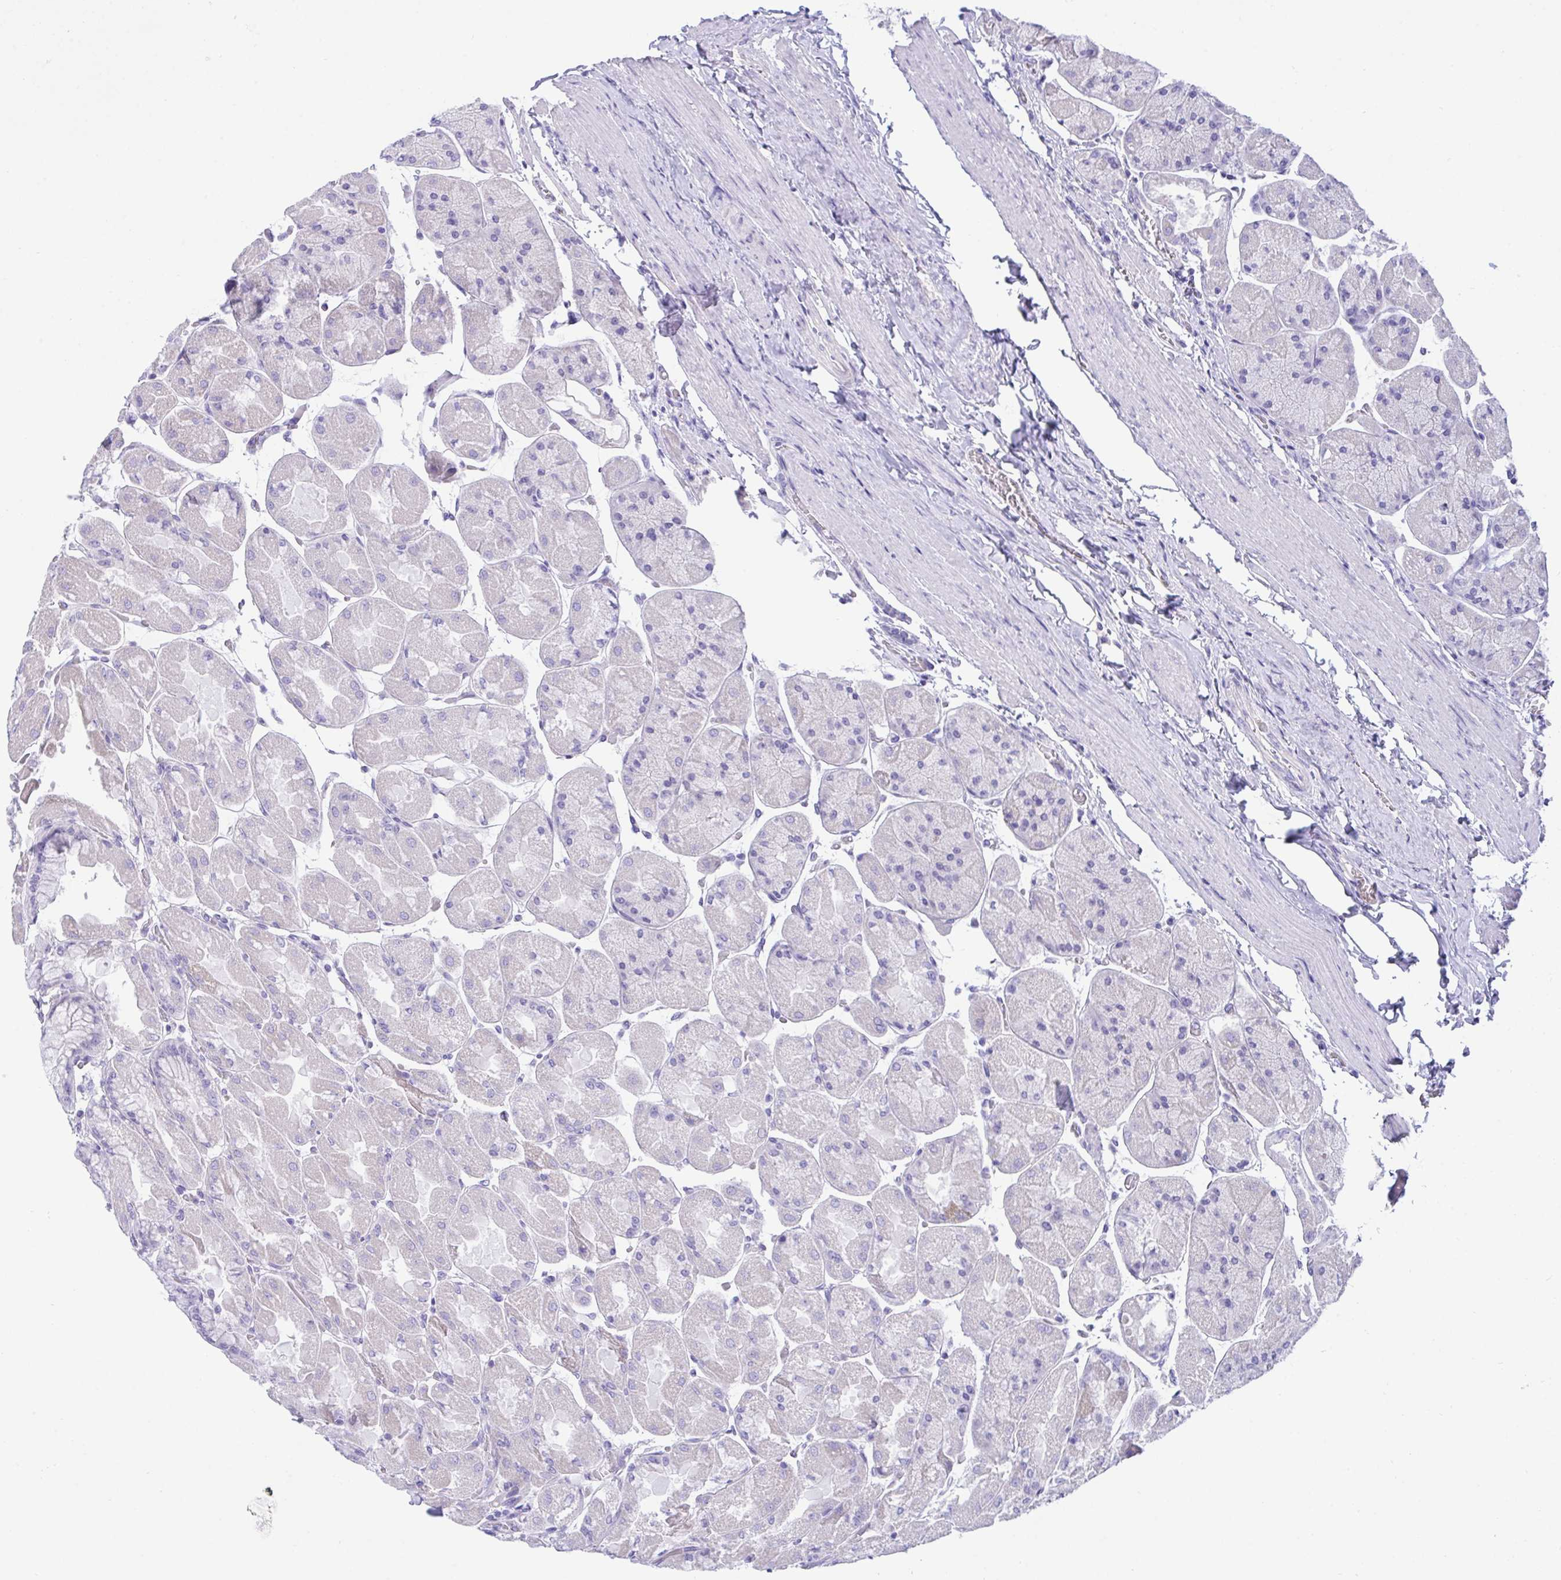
{"staining": {"intensity": "negative", "quantity": "none", "location": "none"}, "tissue": "stomach", "cell_type": "Glandular cells", "image_type": "normal", "snomed": [{"axis": "morphology", "description": "Normal tissue, NOS"}, {"axis": "topography", "description": "Stomach"}], "caption": "Immunohistochemical staining of unremarkable human stomach displays no significant positivity in glandular cells.", "gene": "TMEM106B", "patient": {"sex": "female", "age": 61}}